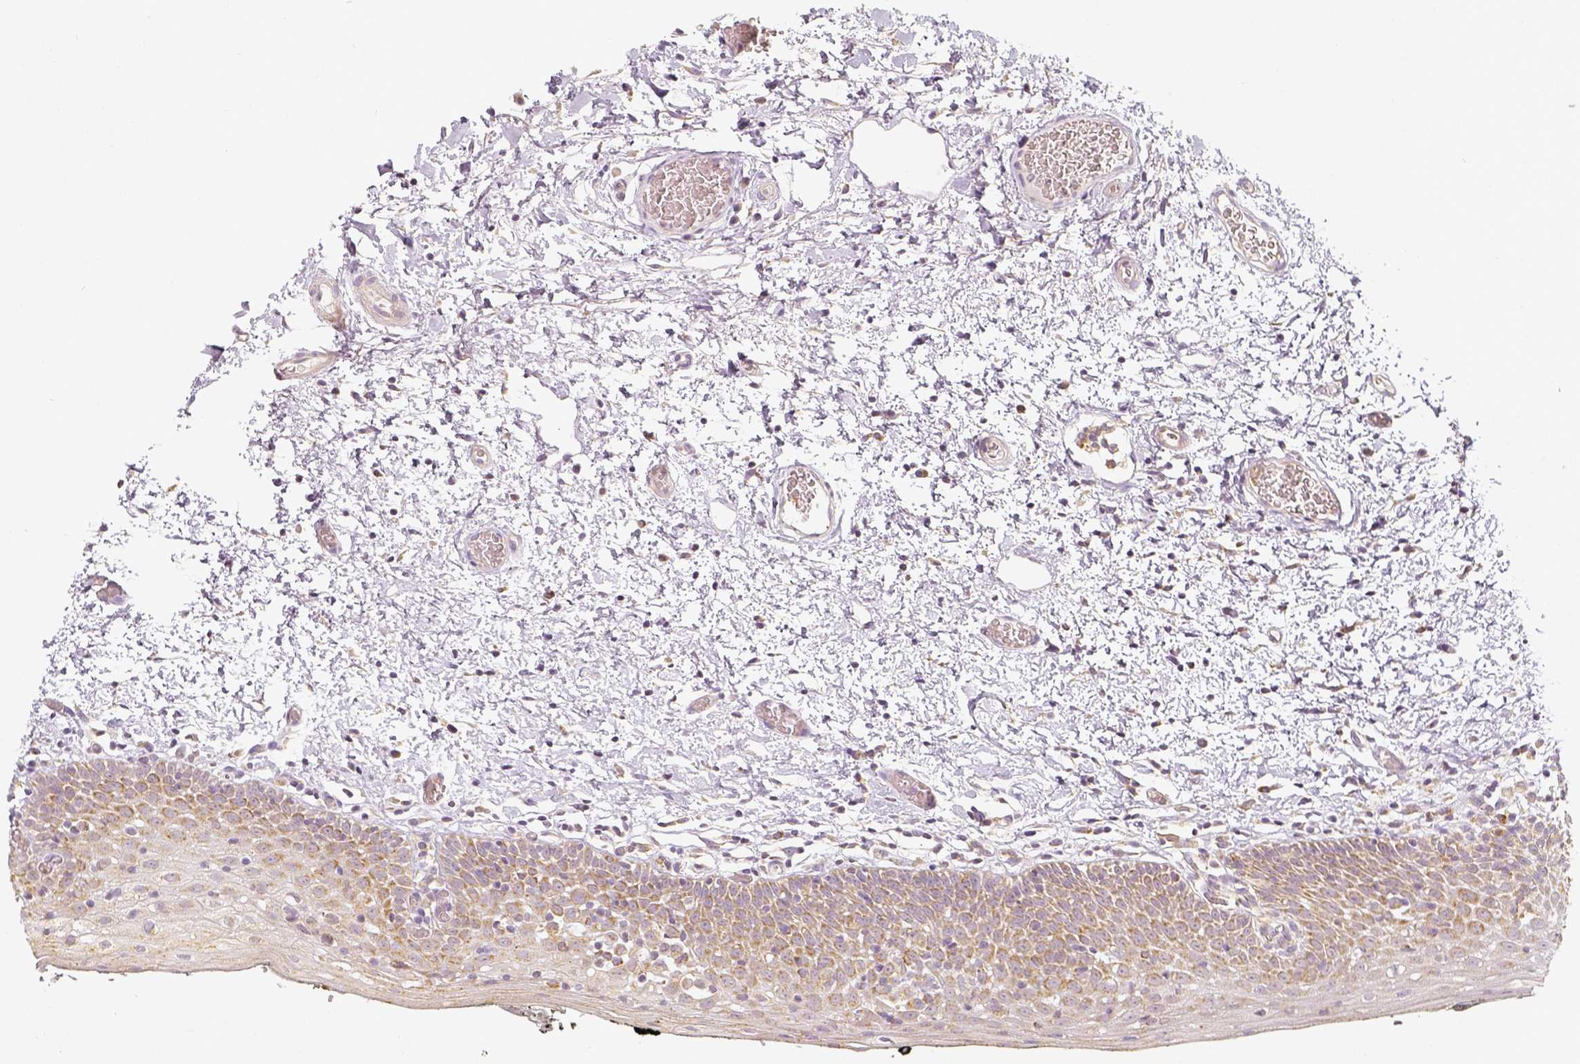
{"staining": {"intensity": "moderate", "quantity": ">75%", "location": "cytoplasmic/membranous"}, "tissue": "oral mucosa", "cell_type": "Squamous epithelial cells", "image_type": "normal", "snomed": [{"axis": "morphology", "description": "Normal tissue, NOS"}, {"axis": "morphology", "description": "Squamous cell carcinoma, NOS"}, {"axis": "topography", "description": "Oral tissue"}, {"axis": "topography", "description": "Head-Neck"}], "caption": "Immunohistochemical staining of benign oral mucosa shows >75% levels of moderate cytoplasmic/membranous protein staining in approximately >75% of squamous epithelial cells.", "gene": "PGAM5", "patient": {"sex": "male", "age": 69}}